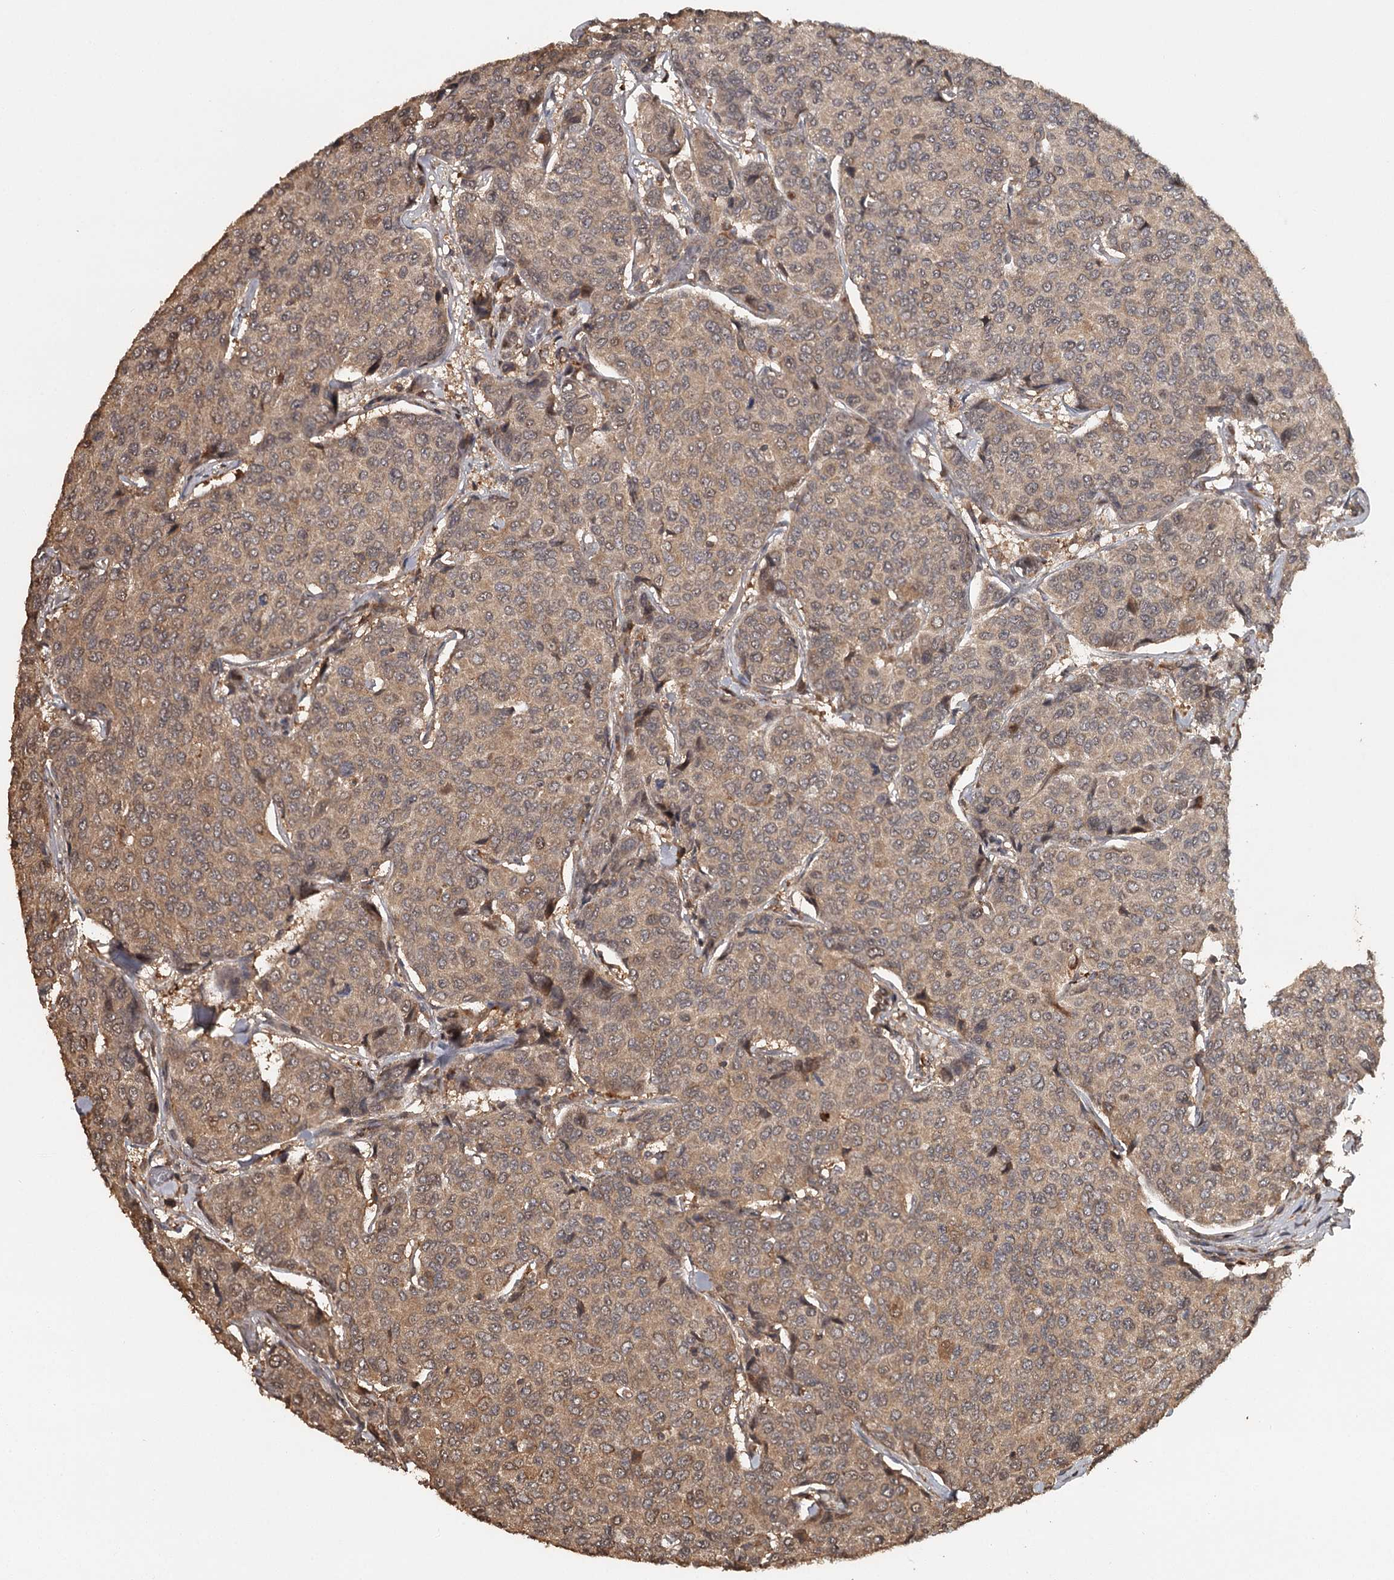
{"staining": {"intensity": "moderate", "quantity": ">75%", "location": "cytoplasmic/membranous"}, "tissue": "breast cancer", "cell_type": "Tumor cells", "image_type": "cancer", "snomed": [{"axis": "morphology", "description": "Duct carcinoma"}, {"axis": "topography", "description": "Breast"}], "caption": "DAB (3,3'-diaminobenzidine) immunohistochemical staining of breast cancer (intraductal carcinoma) shows moderate cytoplasmic/membranous protein positivity in about >75% of tumor cells.", "gene": "FAXC", "patient": {"sex": "female", "age": 55}}